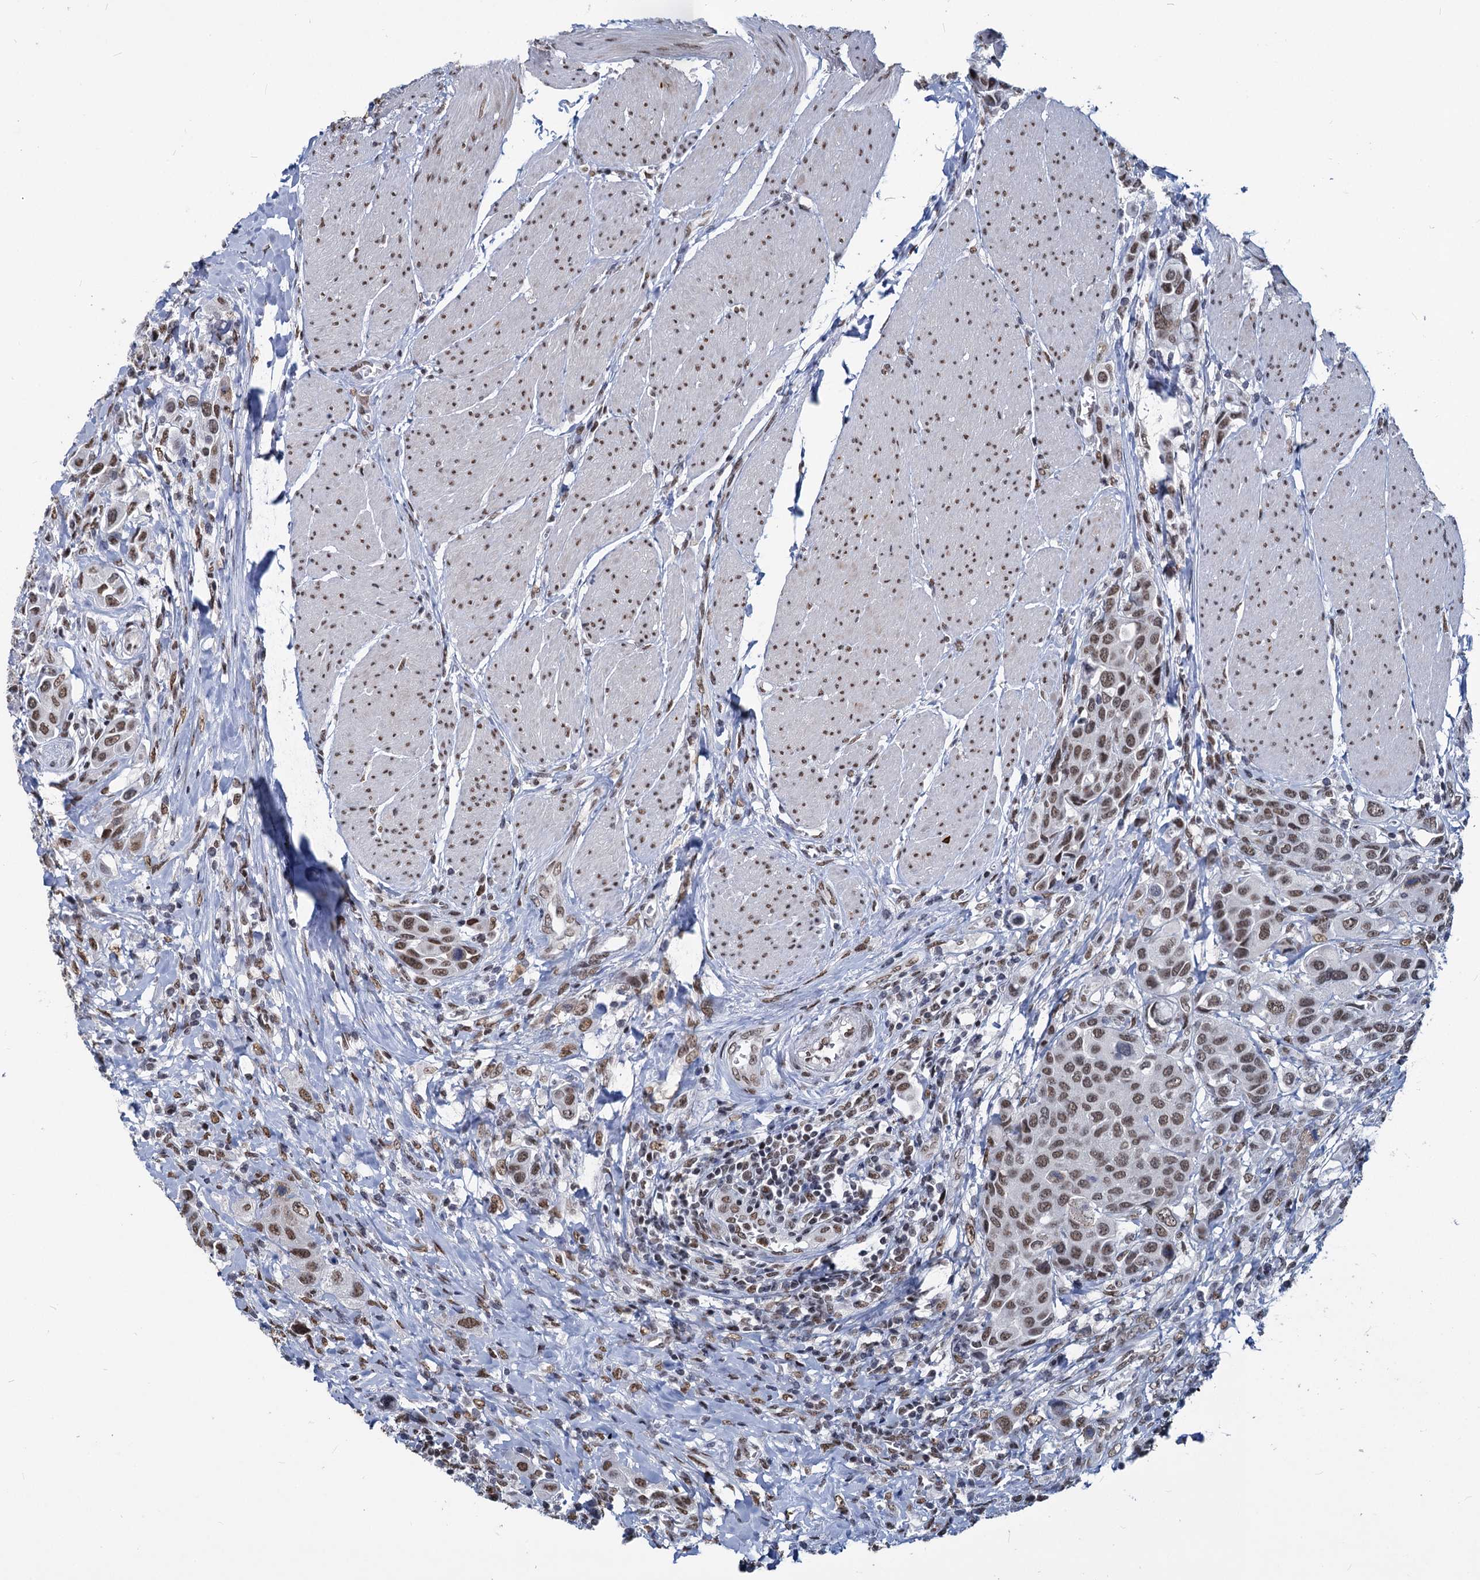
{"staining": {"intensity": "moderate", "quantity": ">75%", "location": "nuclear"}, "tissue": "urothelial cancer", "cell_type": "Tumor cells", "image_type": "cancer", "snomed": [{"axis": "morphology", "description": "Urothelial carcinoma, High grade"}, {"axis": "topography", "description": "Urinary bladder"}], "caption": "A brown stain shows moderate nuclear positivity of a protein in human high-grade urothelial carcinoma tumor cells.", "gene": "PARPBP", "patient": {"sex": "male", "age": 50}}